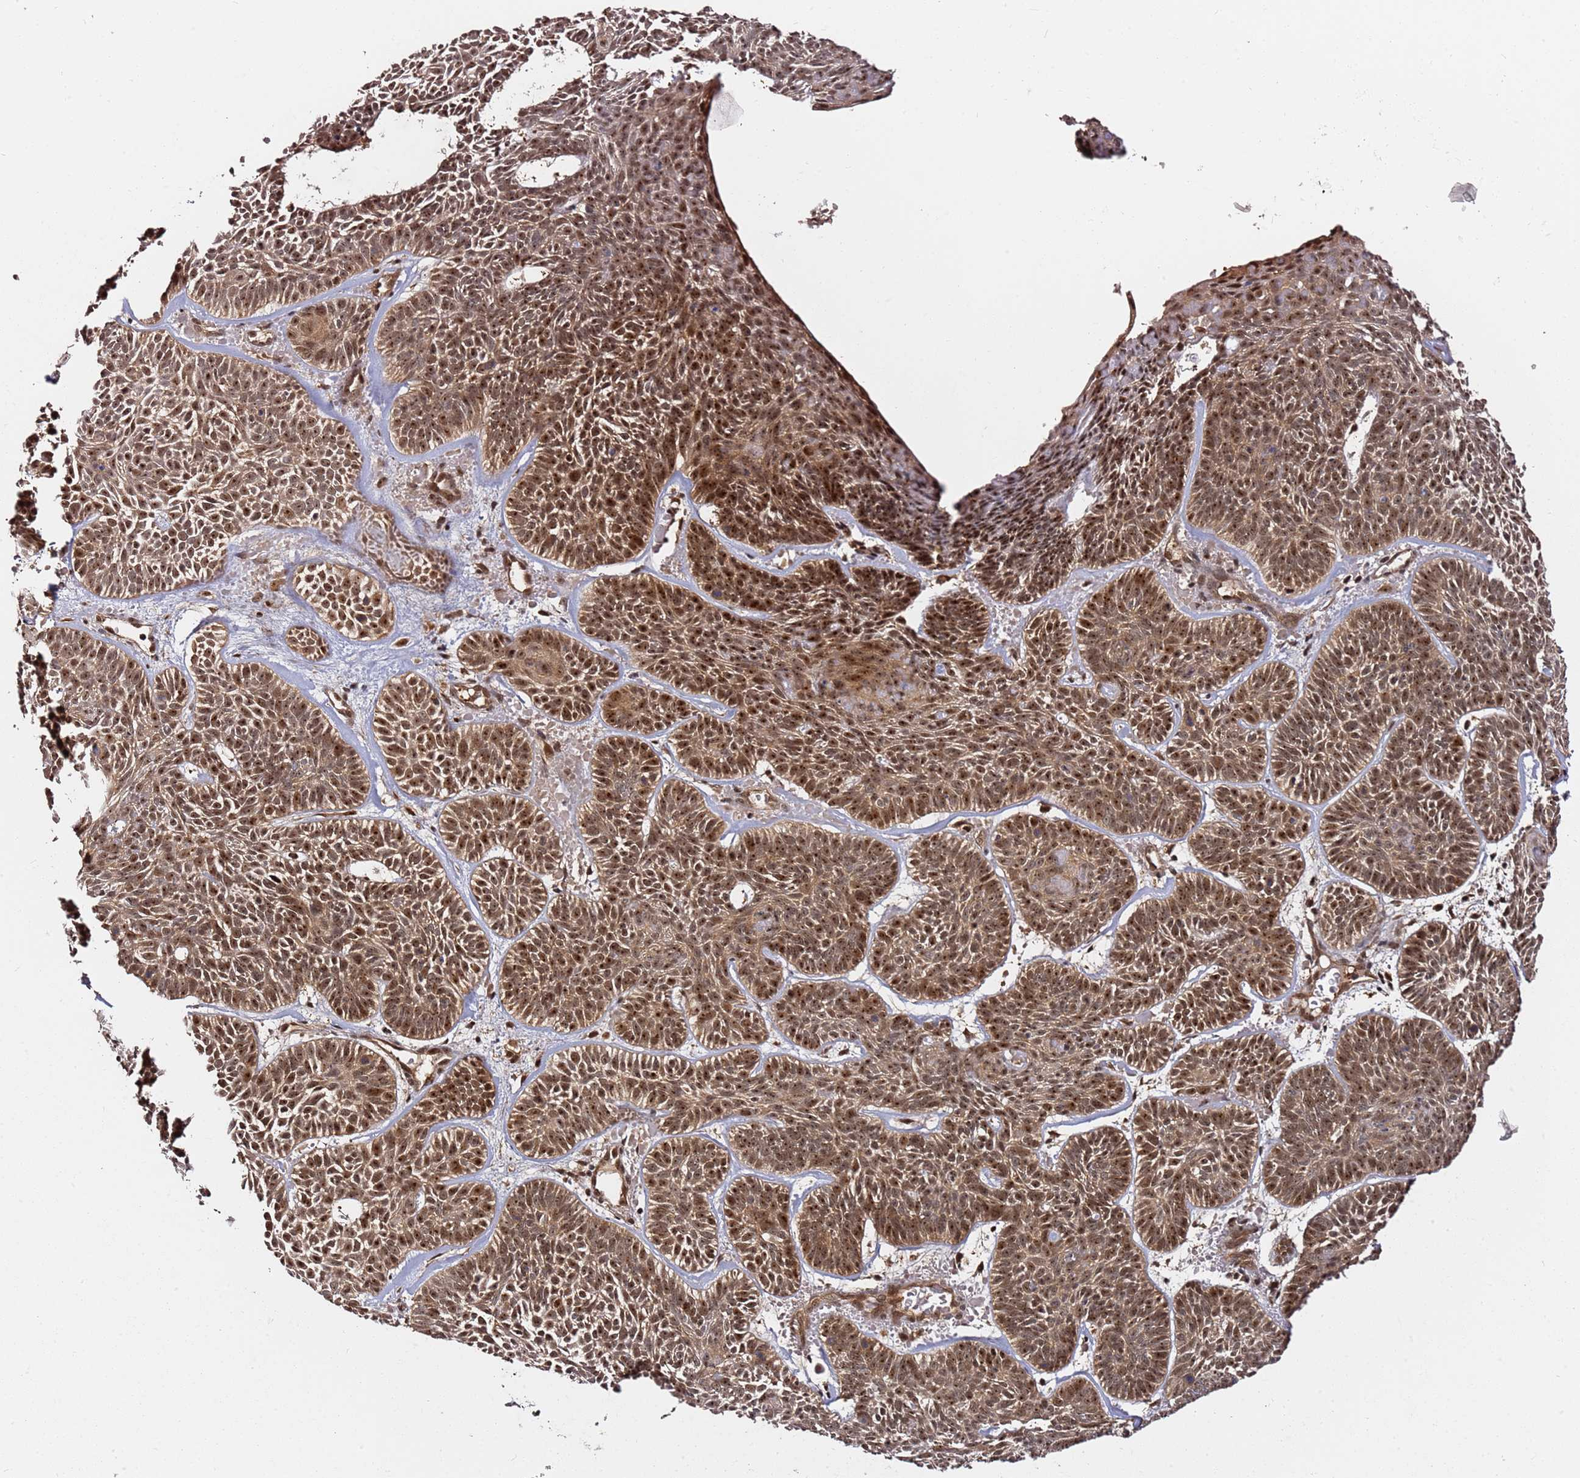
{"staining": {"intensity": "moderate", "quantity": ">75%", "location": "nuclear"}, "tissue": "skin cancer", "cell_type": "Tumor cells", "image_type": "cancer", "snomed": [{"axis": "morphology", "description": "Basal cell carcinoma"}, {"axis": "topography", "description": "Skin"}], "caption": "A micrograph of human basal cell carcinoma (skin) stained for a protein shows moderate nuclear brown staining in tumor cells.", "gene": "RGS18", "patient": {"sex": "male", "age": 85}}